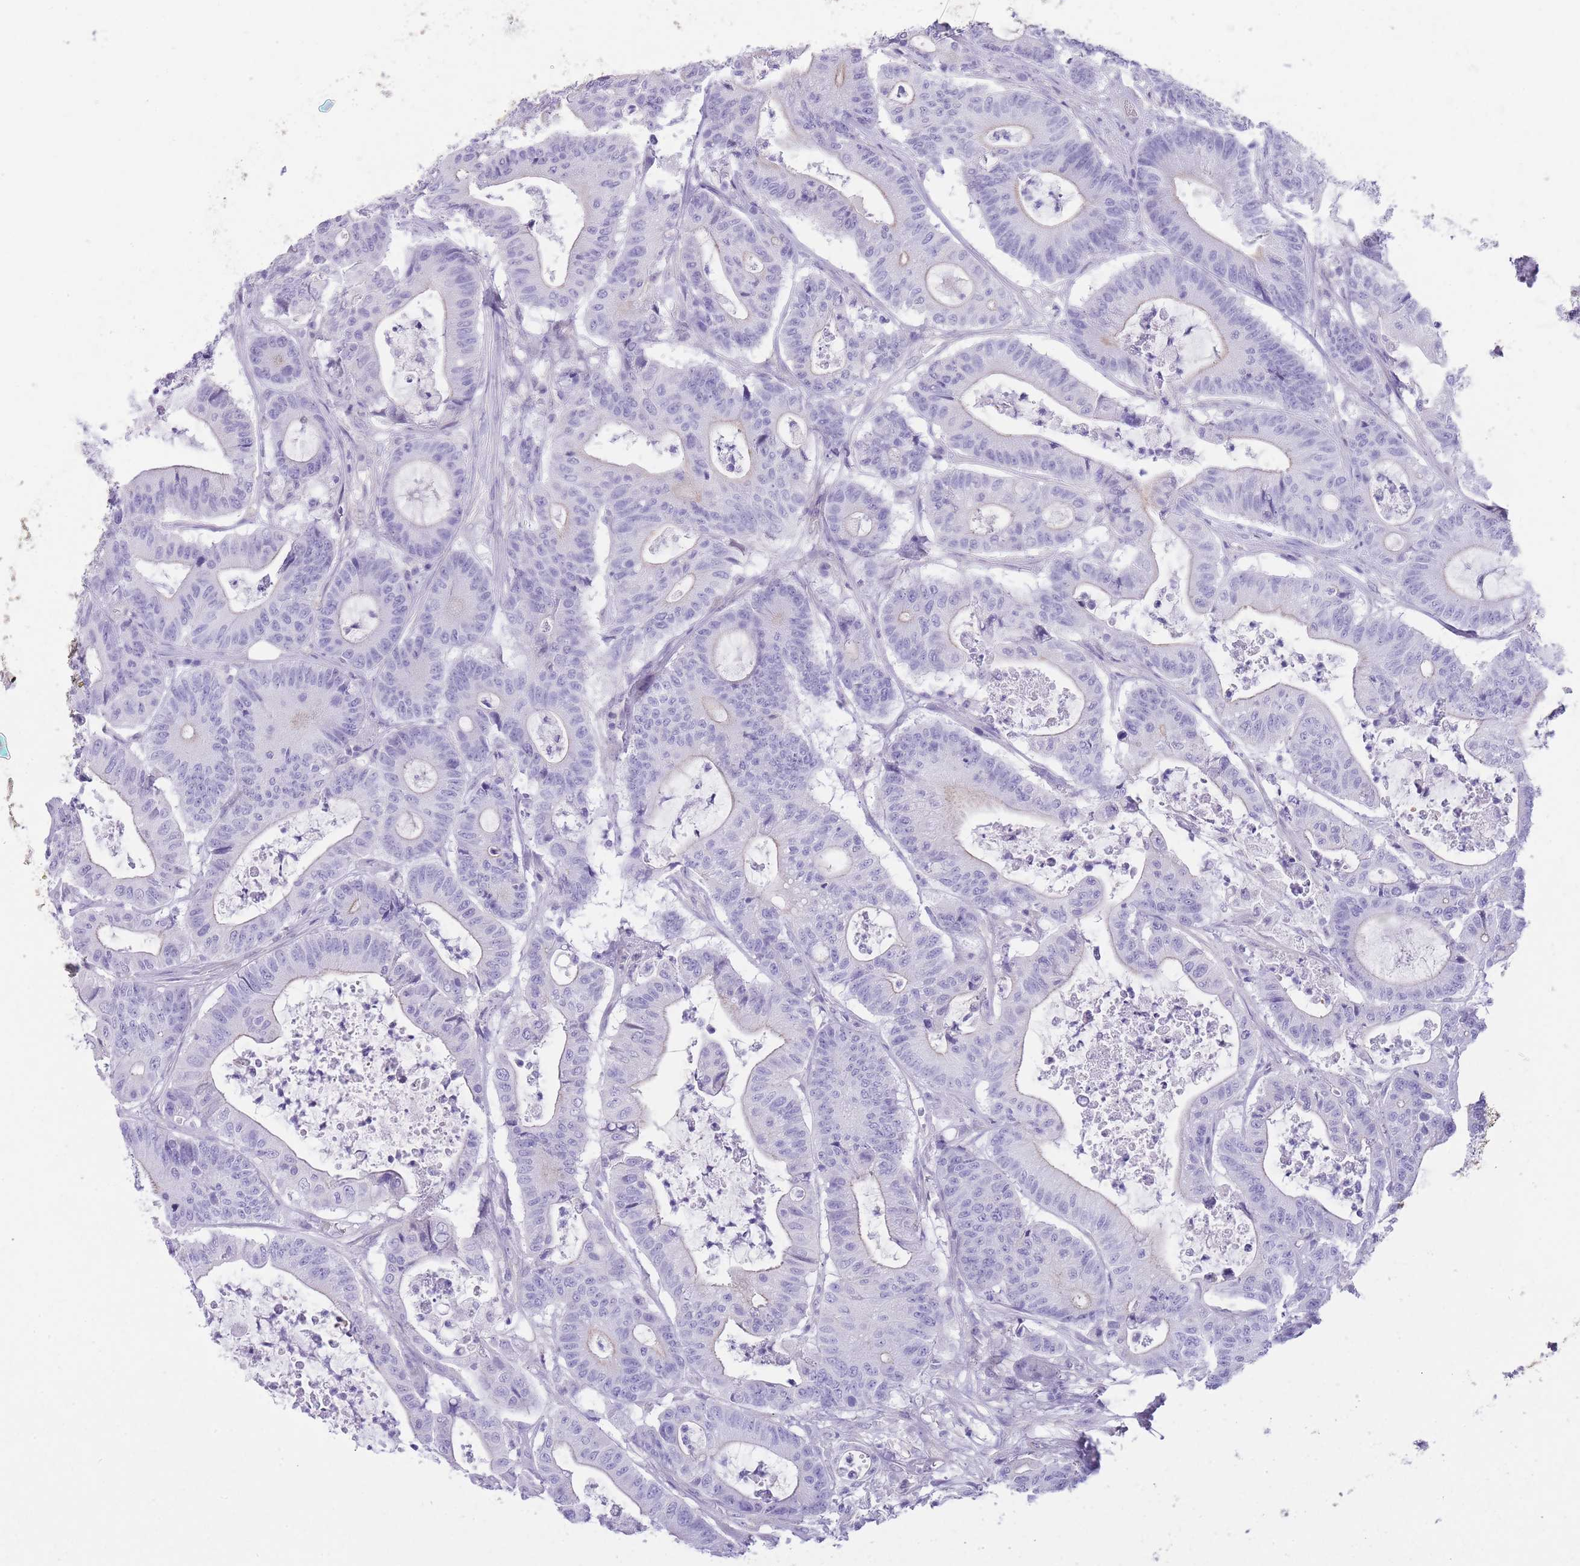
{"staining": {"intensity": "negative", "quantity": "none", "location": "none"}, "tissue": "colorectal cancer", "cell_type": "Tumor cells", "image_type": "cancer", "snomed": [{"axis": "morphology", "description": "Adenocarcinoma, NOS"}, {"axis": "topography", "description": "Colon"}], "caption": "A high-resolution image shows IHC staining of colorectal cancer, which exhibits no significant expression in tumor cells. (DAB (3,3'-diaminobenzidine) IHC, high magnification).", "gene": "OR11H12", "patient": {"sex": "female", "age": 84}}